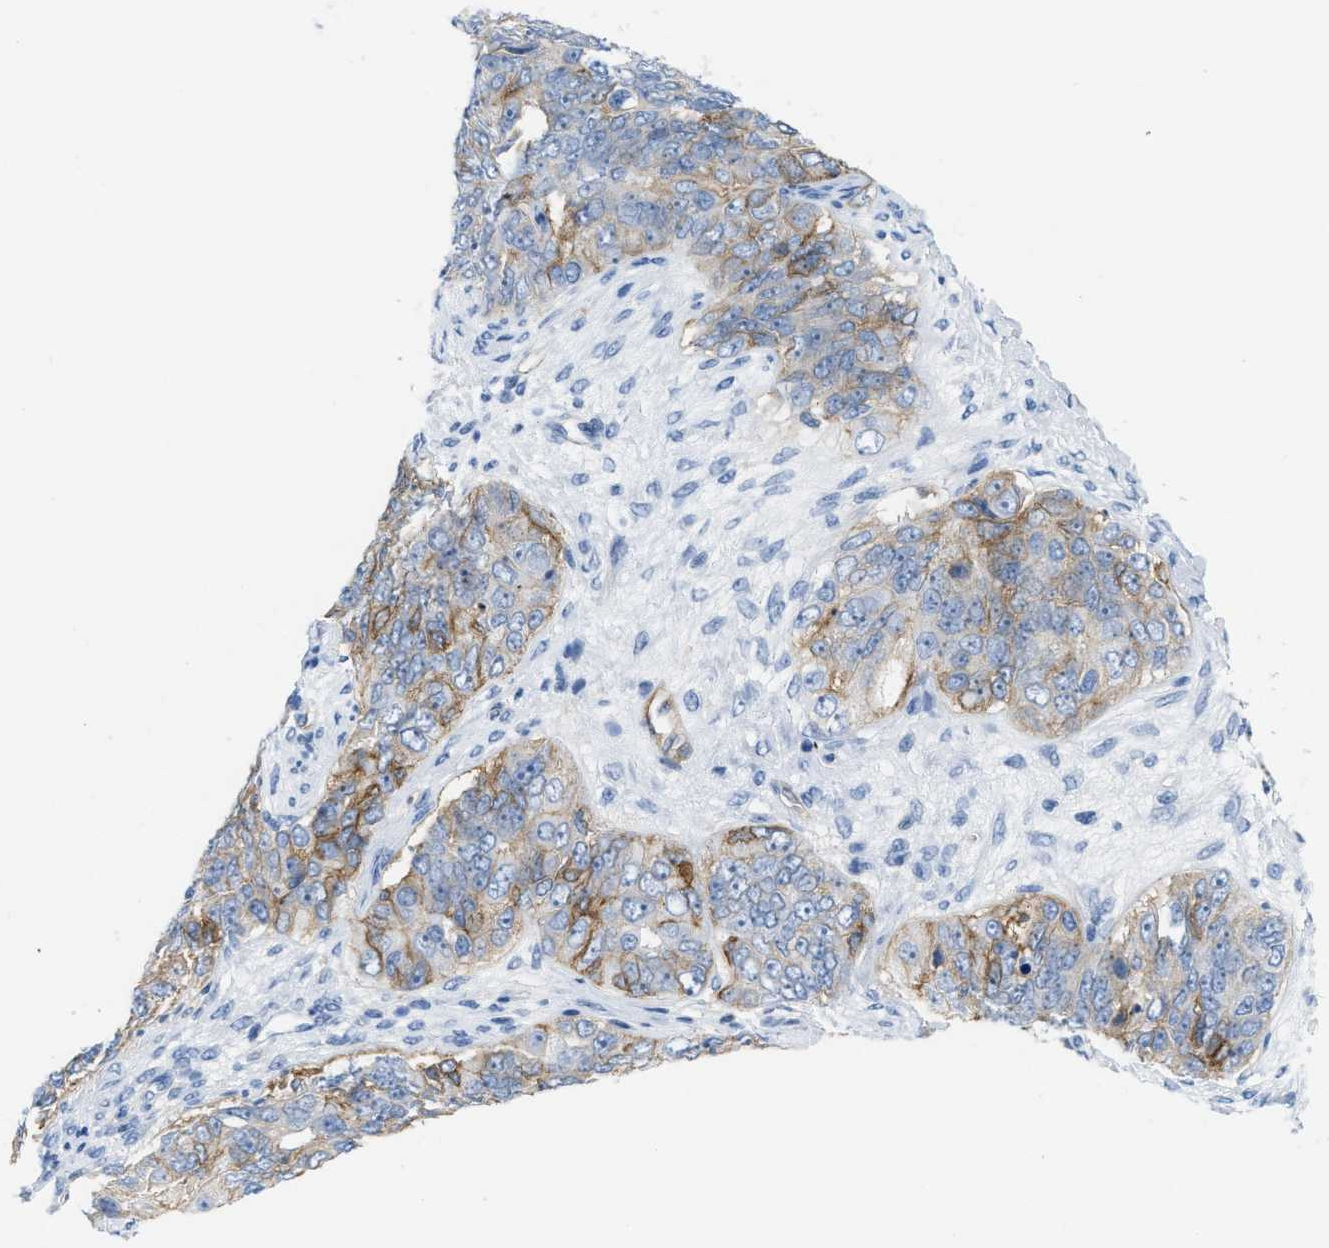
{"staining": {"intensity": "moderate", "quantity": ">75%", "location": "cytoplasmic/membranous"}, "tissue": "ovarian cancer", "cell_type": "Tumor cells", "image_type": "cancer", "snomed": [{"axis": "morphology", "description": "Carcinoma, endometroid"}, {"axis": "topography", "description": "Ovary"}], "caption": "Brown immunohistochemical staining in human ovarian cancer (endometroid carcinoma) exhibits moderate cytoplasmic/membranous positivity in about >75% of tumor cells. The staining is performed using DAB brown chromogen to label protein expression. The nuclei are counter-stained blue using hematoxylin.", "gene": "SLC3A2", "patient": {"sex": "female", "age": 51}}